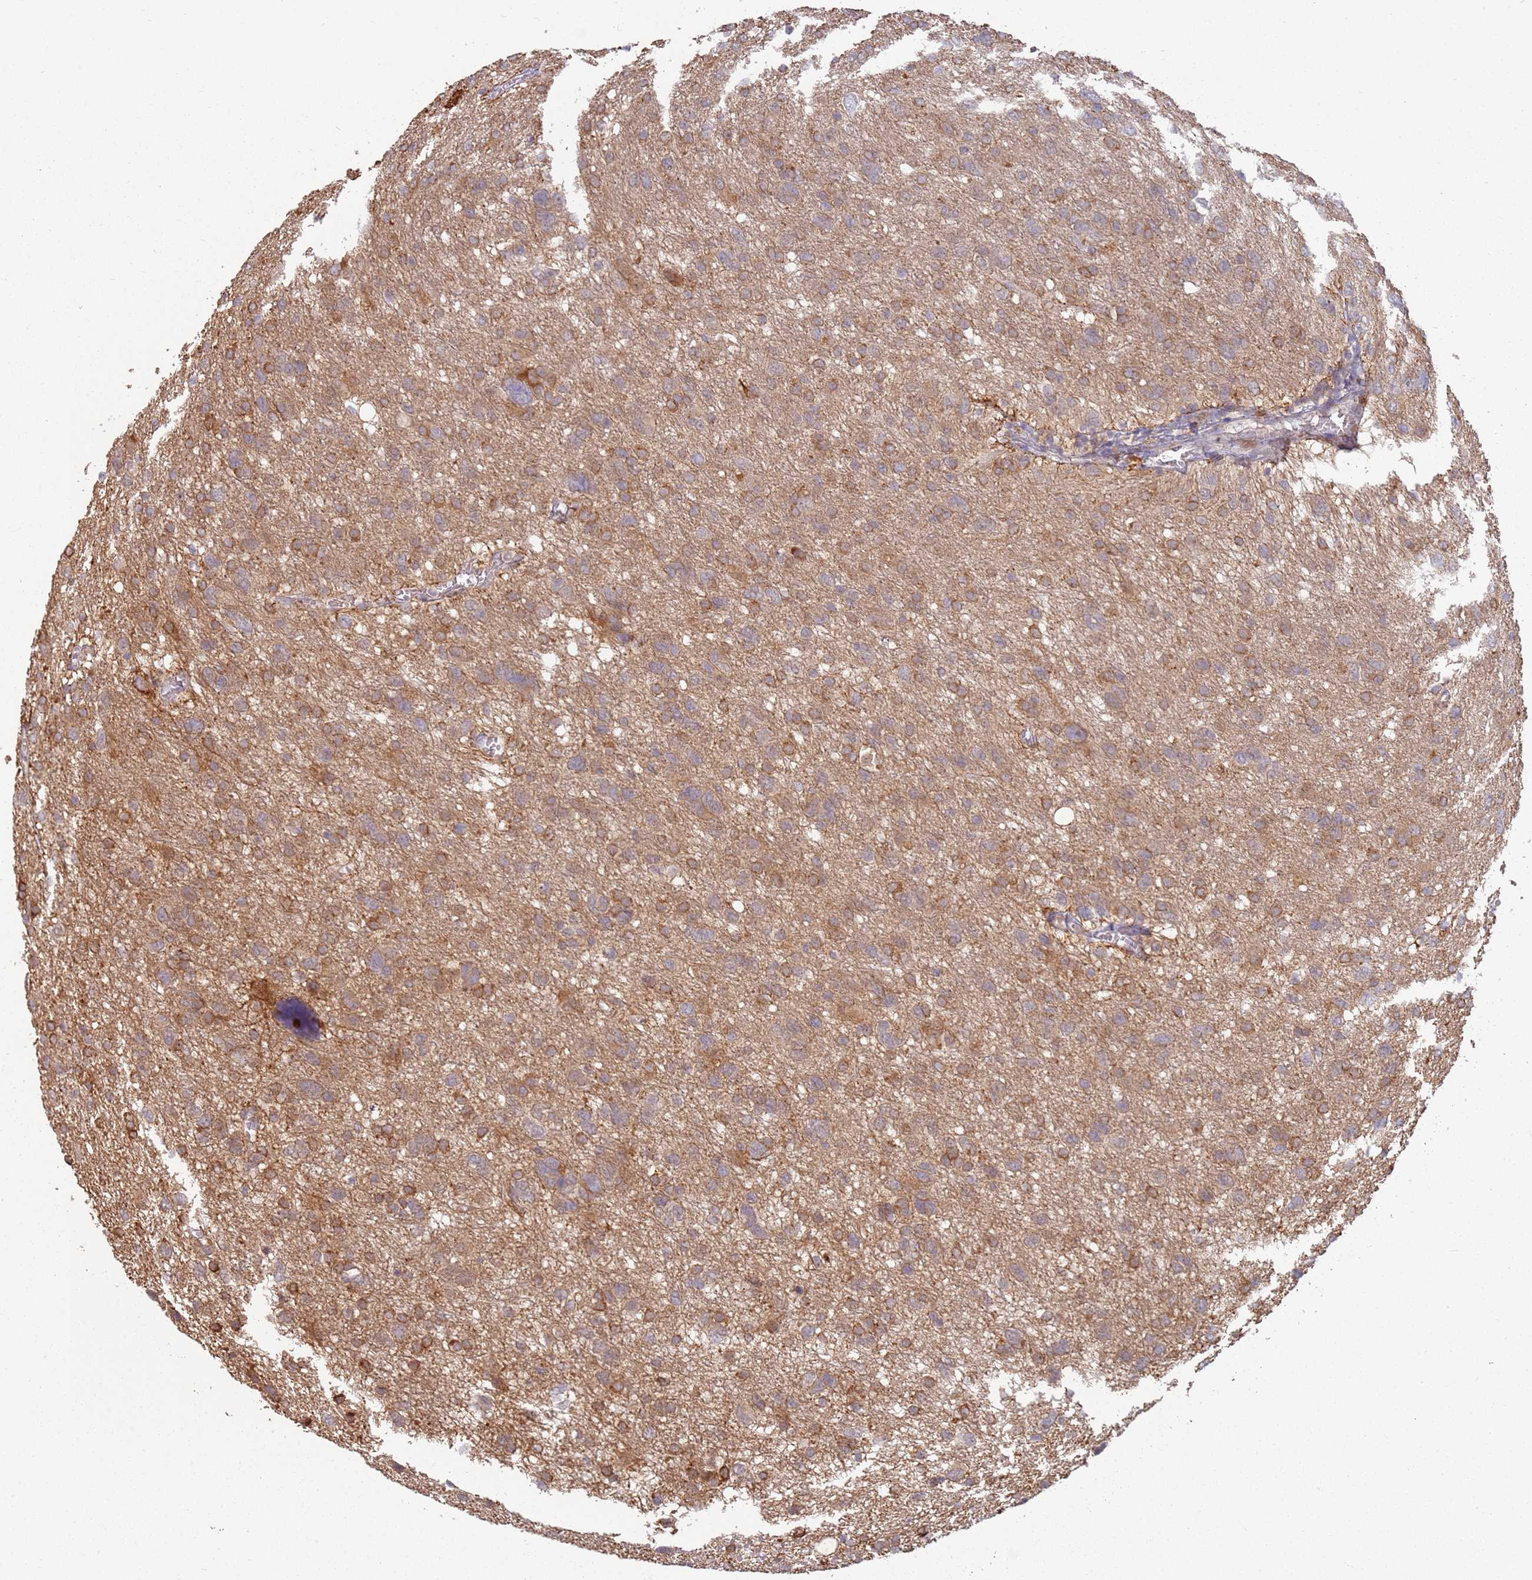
{"staining": {"intensity": "moderate", "quantity": ">75%", "location": "cytoplasmic/membranous"}, "tissue": "glioma", "cell_type": "Tumor cells", "image_type": "cancer", "snomed": [{"axis": "morphology", "description": "Glioma, malignant, High grade"}, {"axis": "topography", "description": "Brain"}], "caption": "This histopathology image shows immunohistochemistry (IHC) staining of human glioma, with medium moderate cytoplasmic/membranous expression in approximately >75% of tumor cells.", "gene": "MPEG1", "patient": {"sex": "female", "age": 59}}